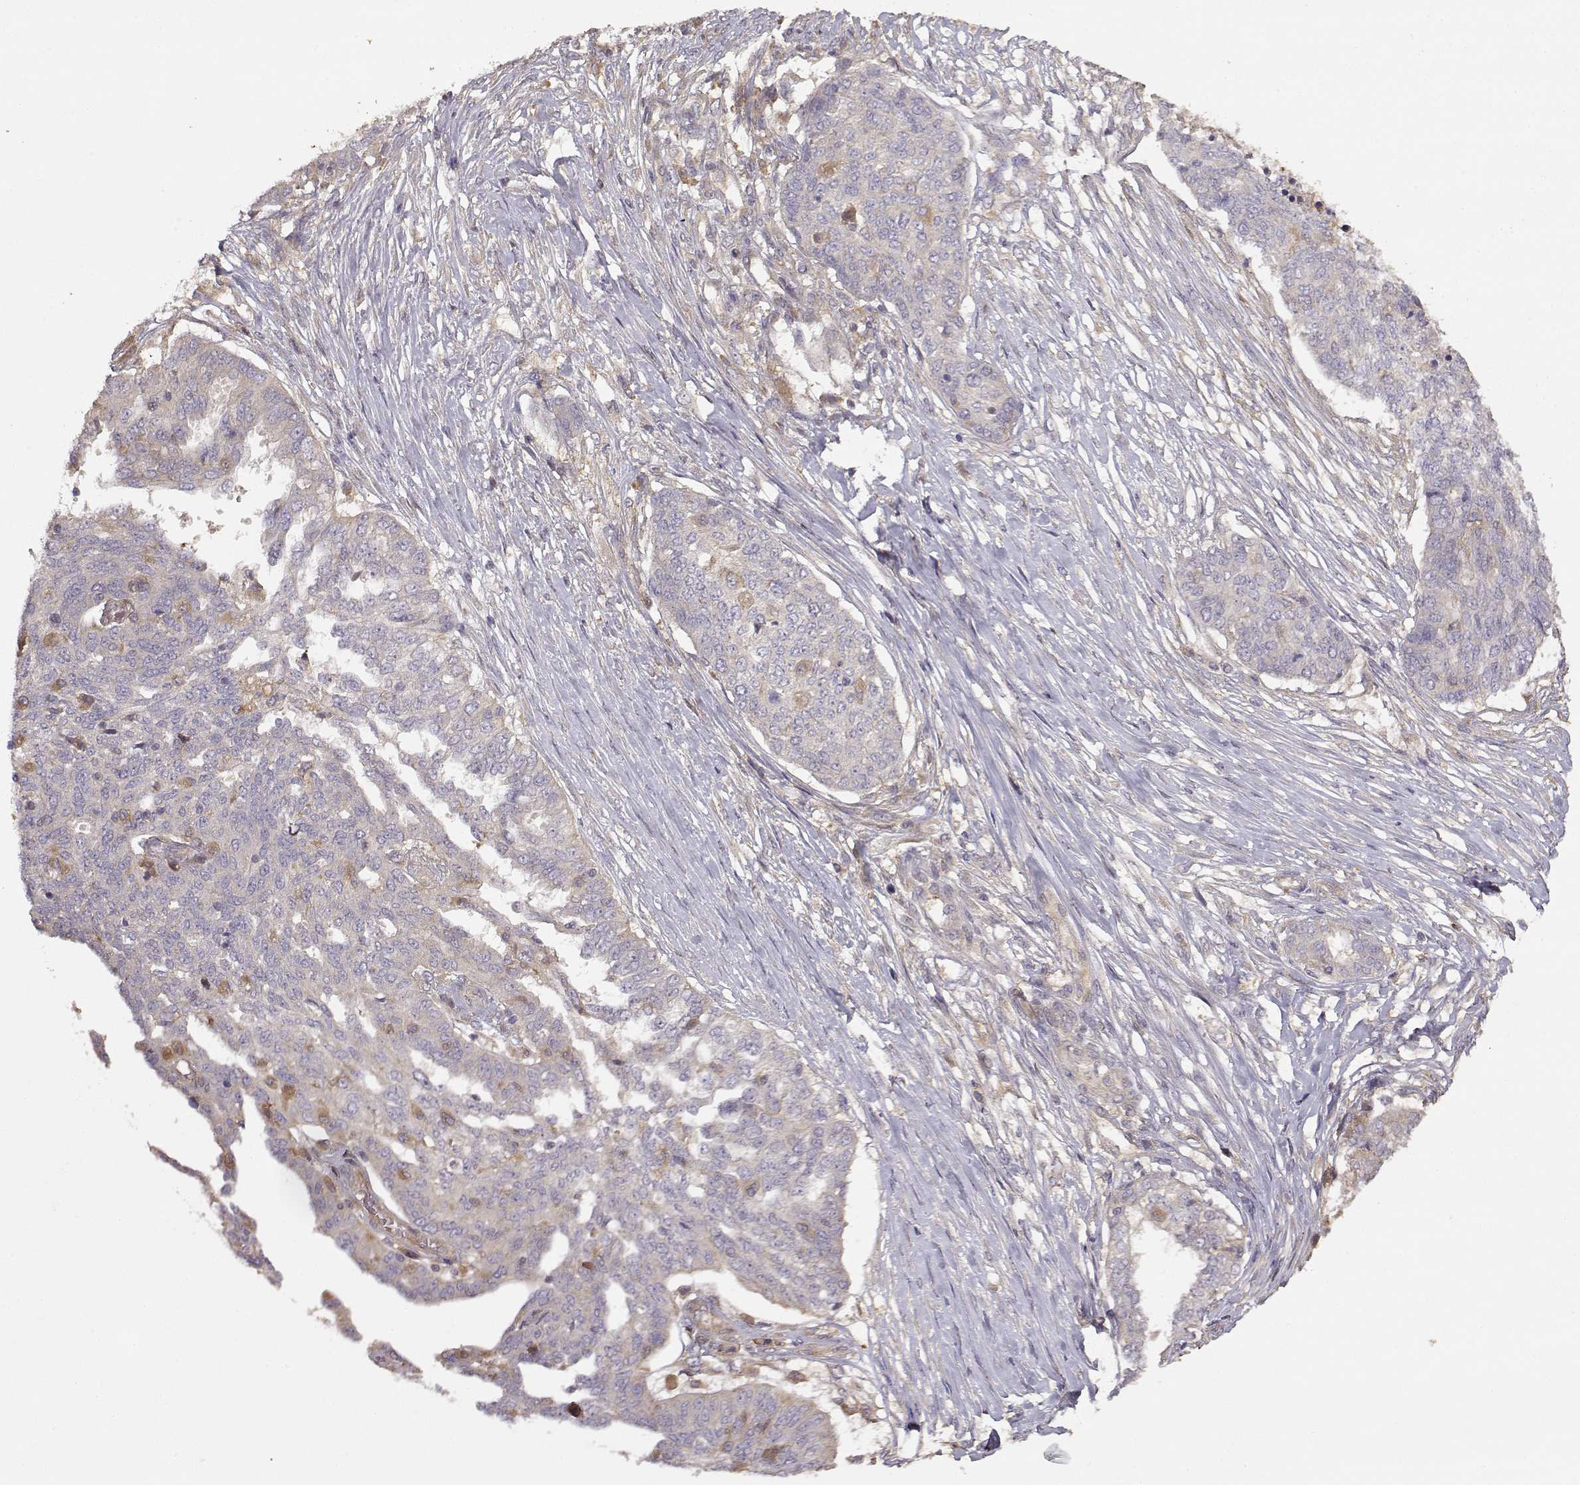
{"staining": {"intensity": "weak", "quantity": "<25%", "location": "cytoplasmic/membranous"}, "tissue": "ovarian cancer", "cell_type": "Tumor cells", "image_type": "cancer", "snomed": [{"axis": "morphology", "description": "Cystadenocarcinoma, serous, NOS"}, {"axis": "topography", "description": "Ovary"}], "caption": "The micrograph demonstrates no significant positivity in tumor cells of ovarian cancer.", "gene": "CRIM1", "patient": {"sex": "female", "age": 67}}